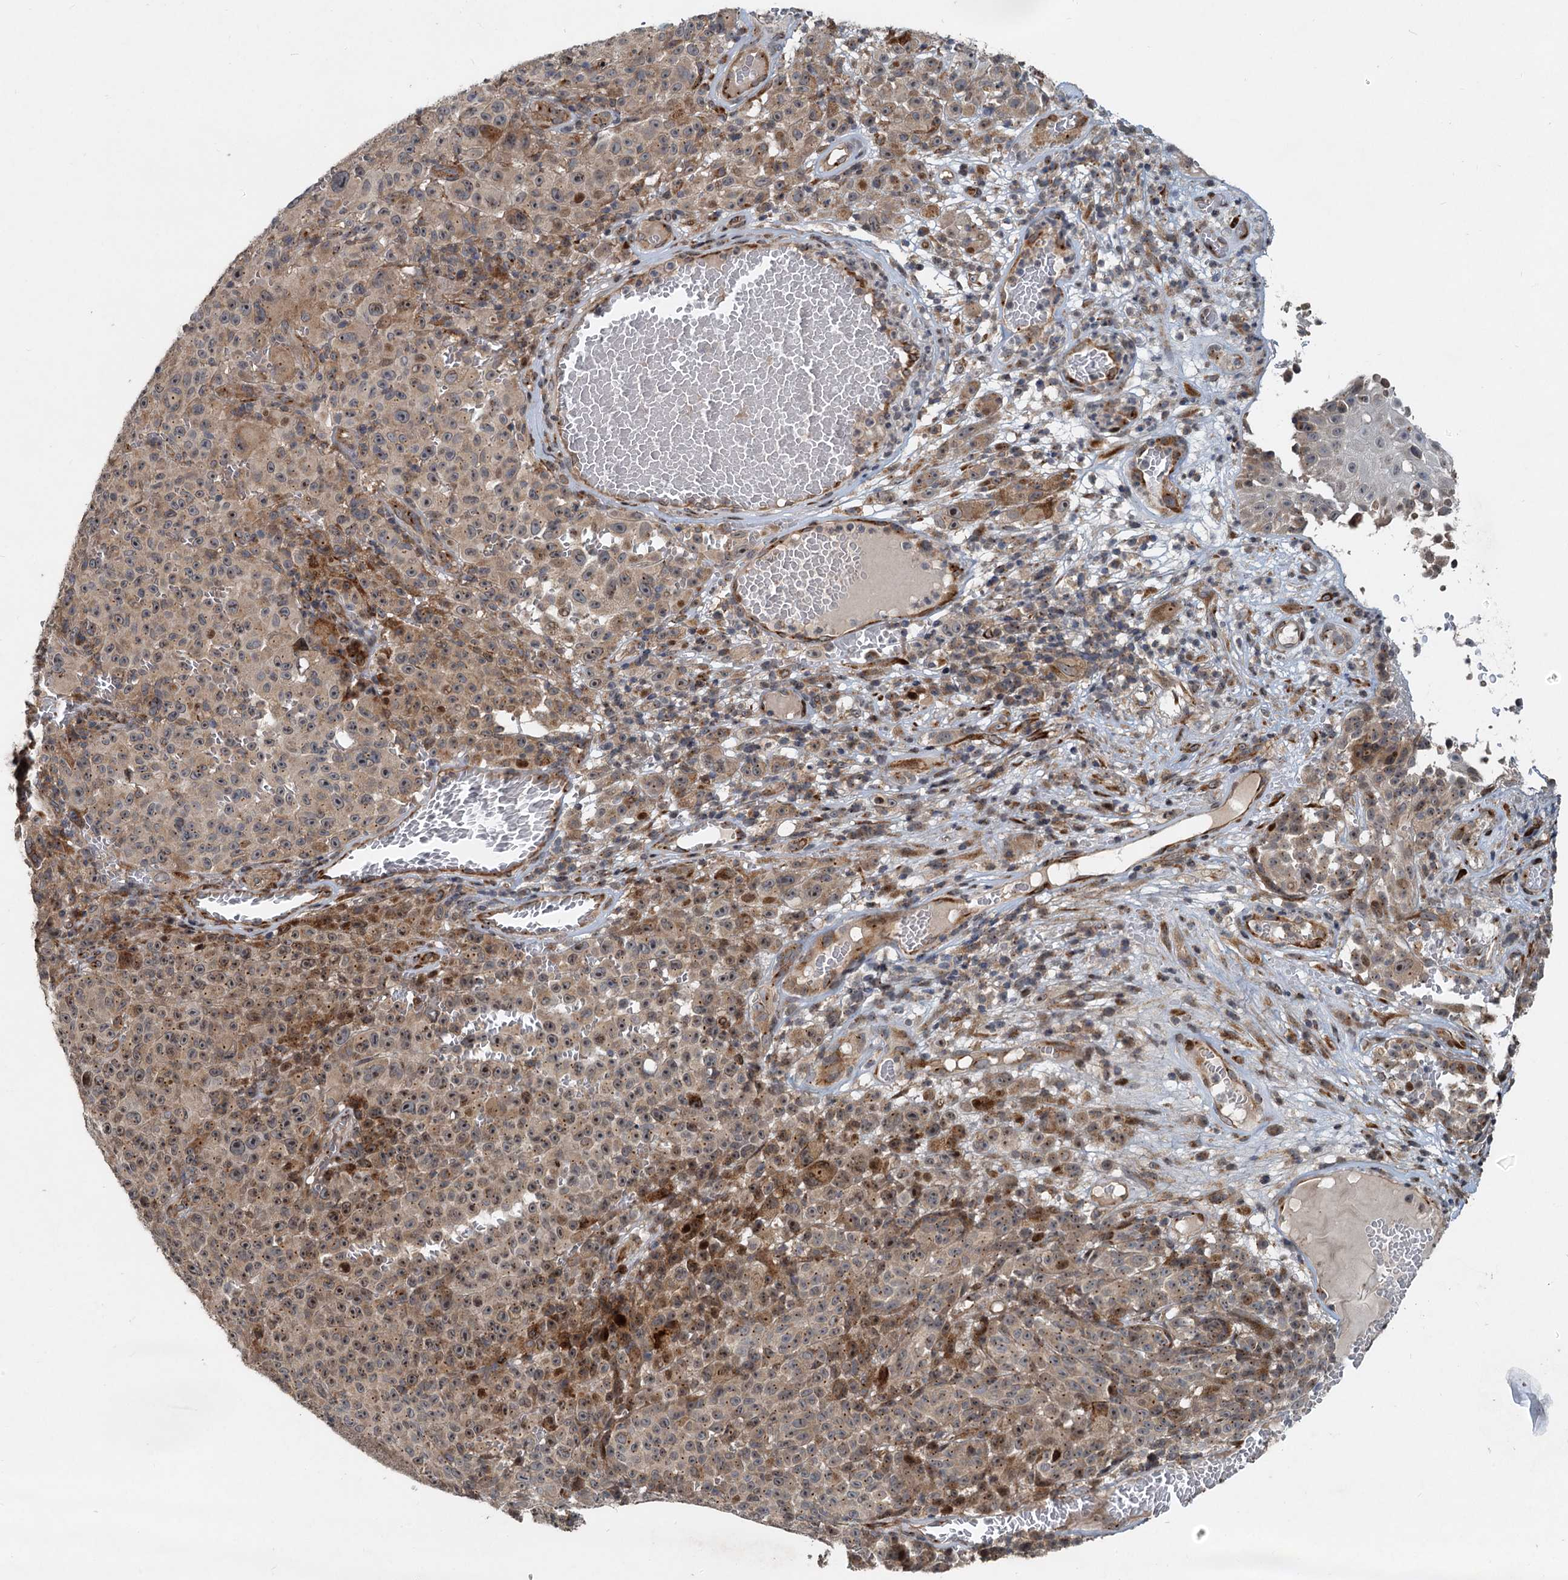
{"staining": {"intensity": "weak", "quantity": ">75%", "location": "cytoplasmic/membranous"}, "tissue": "melanoma", "cell_type": "Tumor cells", "image_type": "cancer", "snomed": [{"axis": "morphology", "description": "Malignant melanoma, NOS"}, {"axis": "topography", "description": "Skin"}], "caption": "About >75% of tumor cells in human melanoma exhibit weak cytoplasmic/membranous protein expression as visualized by brown immunohistochemical staining.", "gene": "CEP68", "patient": {"sex": "female", "age": 82}}